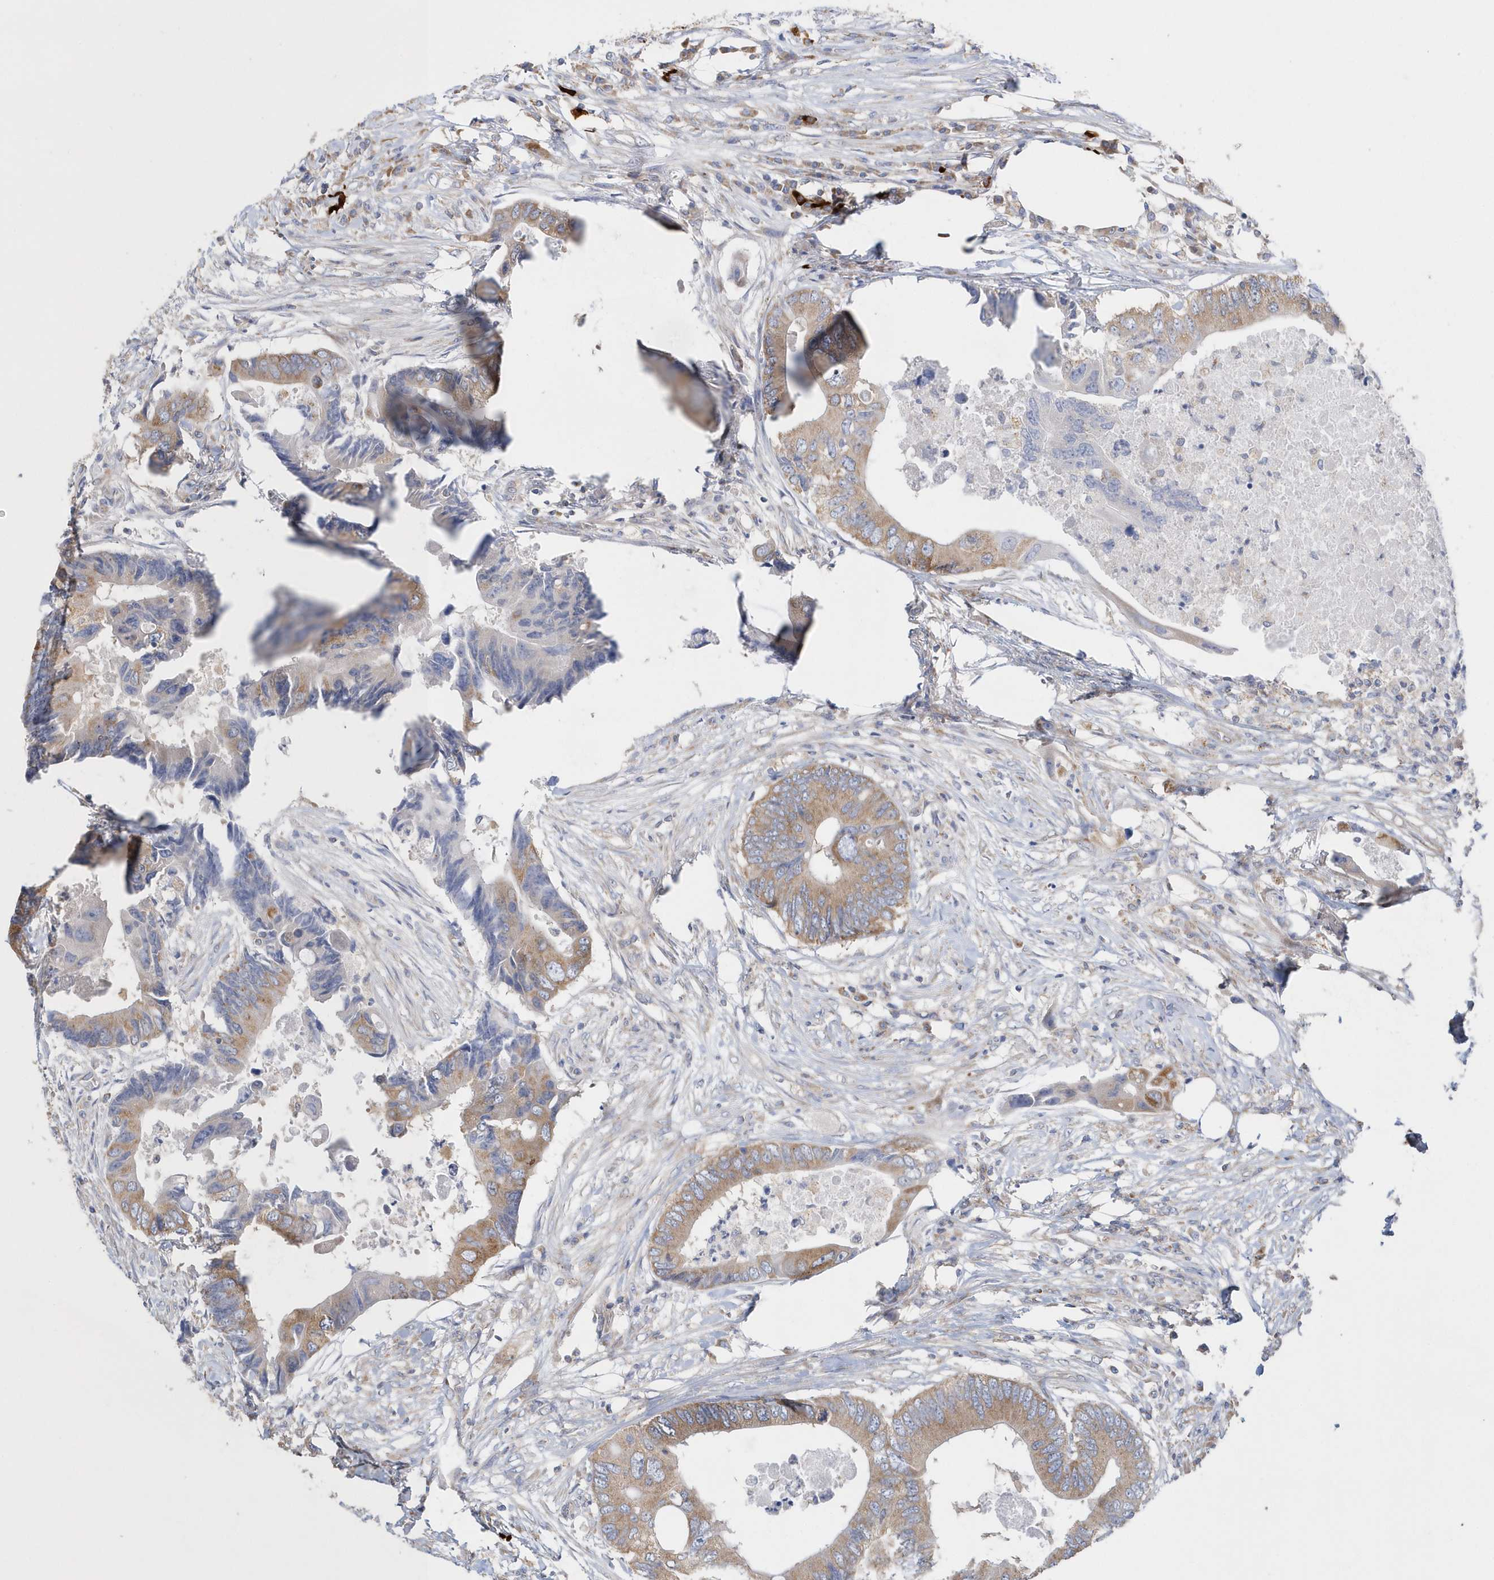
{"staining": {"intensity": "moderate", "quantity": "25%-75%", "location": "cytoplasmic/membranous"}, "tissue": "colorectal cancer", "cell_type": "Tumor cells", "image_type": "cancer", "snomed": [{"axis": "morphology", "description": "Adenocarcinoma, NOS"}, {"axis": "topography", "description": "Colon"}], "caption": "Adenocarcinoma (colorectal) stained for a protein (brown) exhibits moderate cytoplasmic/membranous positive positivity in about 25%-75% of tumor cells.", "gene": "SPATA5", "patient": {"sex": "male", "age": 71}}